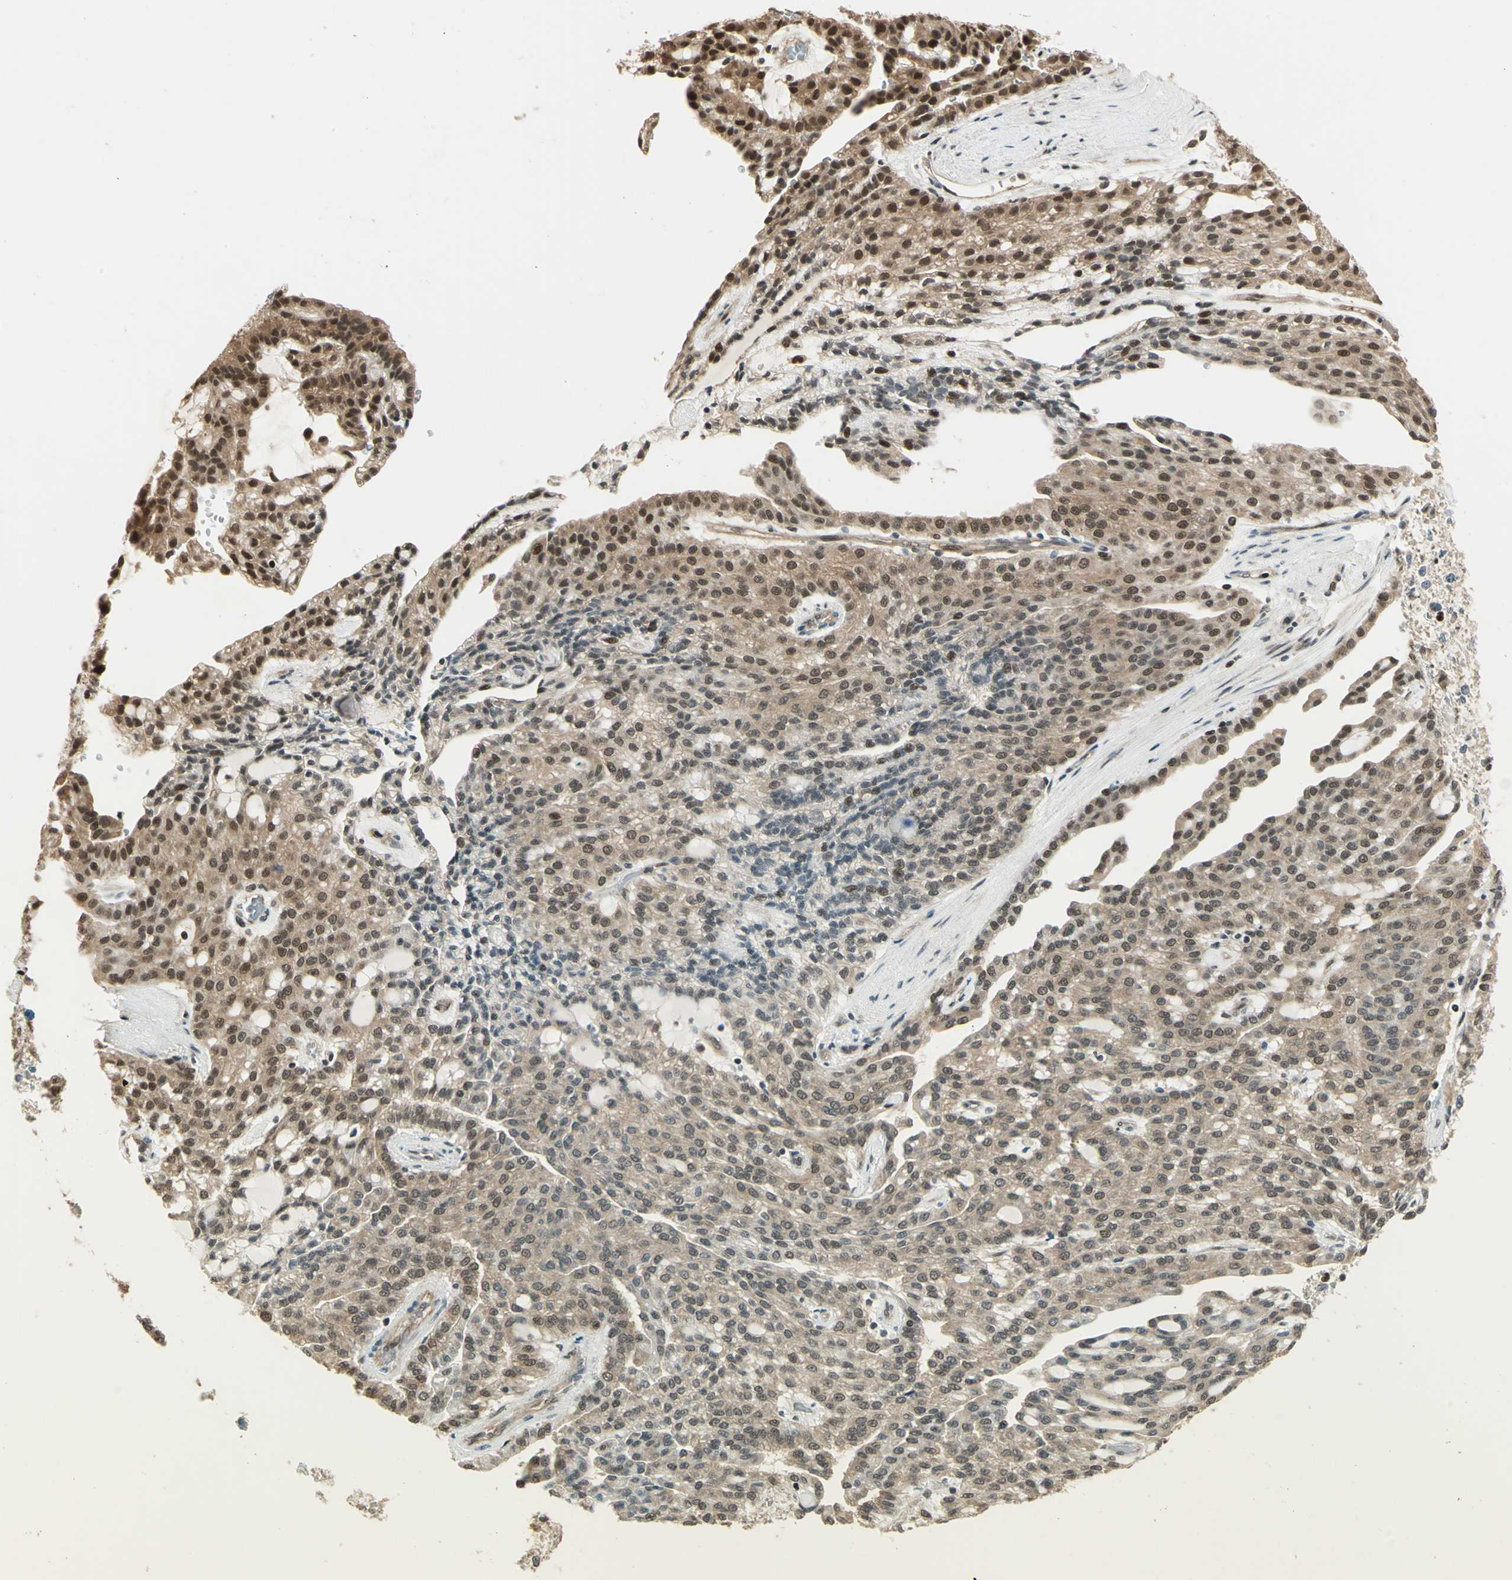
{"staining": {"intensity": "moderate", "quantity": "25%-75%", "location": "cytoplasmic/membranous,nuclear"}, "tissue": "renal cancer", "cell_type": "Tumor cells", "image_type": "cancer", "snomed": [{"axis": "morphology", "description": "Adenocarcinoma, NOS"}, {"axis": "topography", "description": "Kidney"}], "caption": "Moderate cytoplasmic/membranous and nuclear protein staining is appreciated in approximately 25%-75% of tumor cells in adenocarcinoma (renal).", "gene": "PSMC3", "patient": {"sex": "male", "age": 63}}